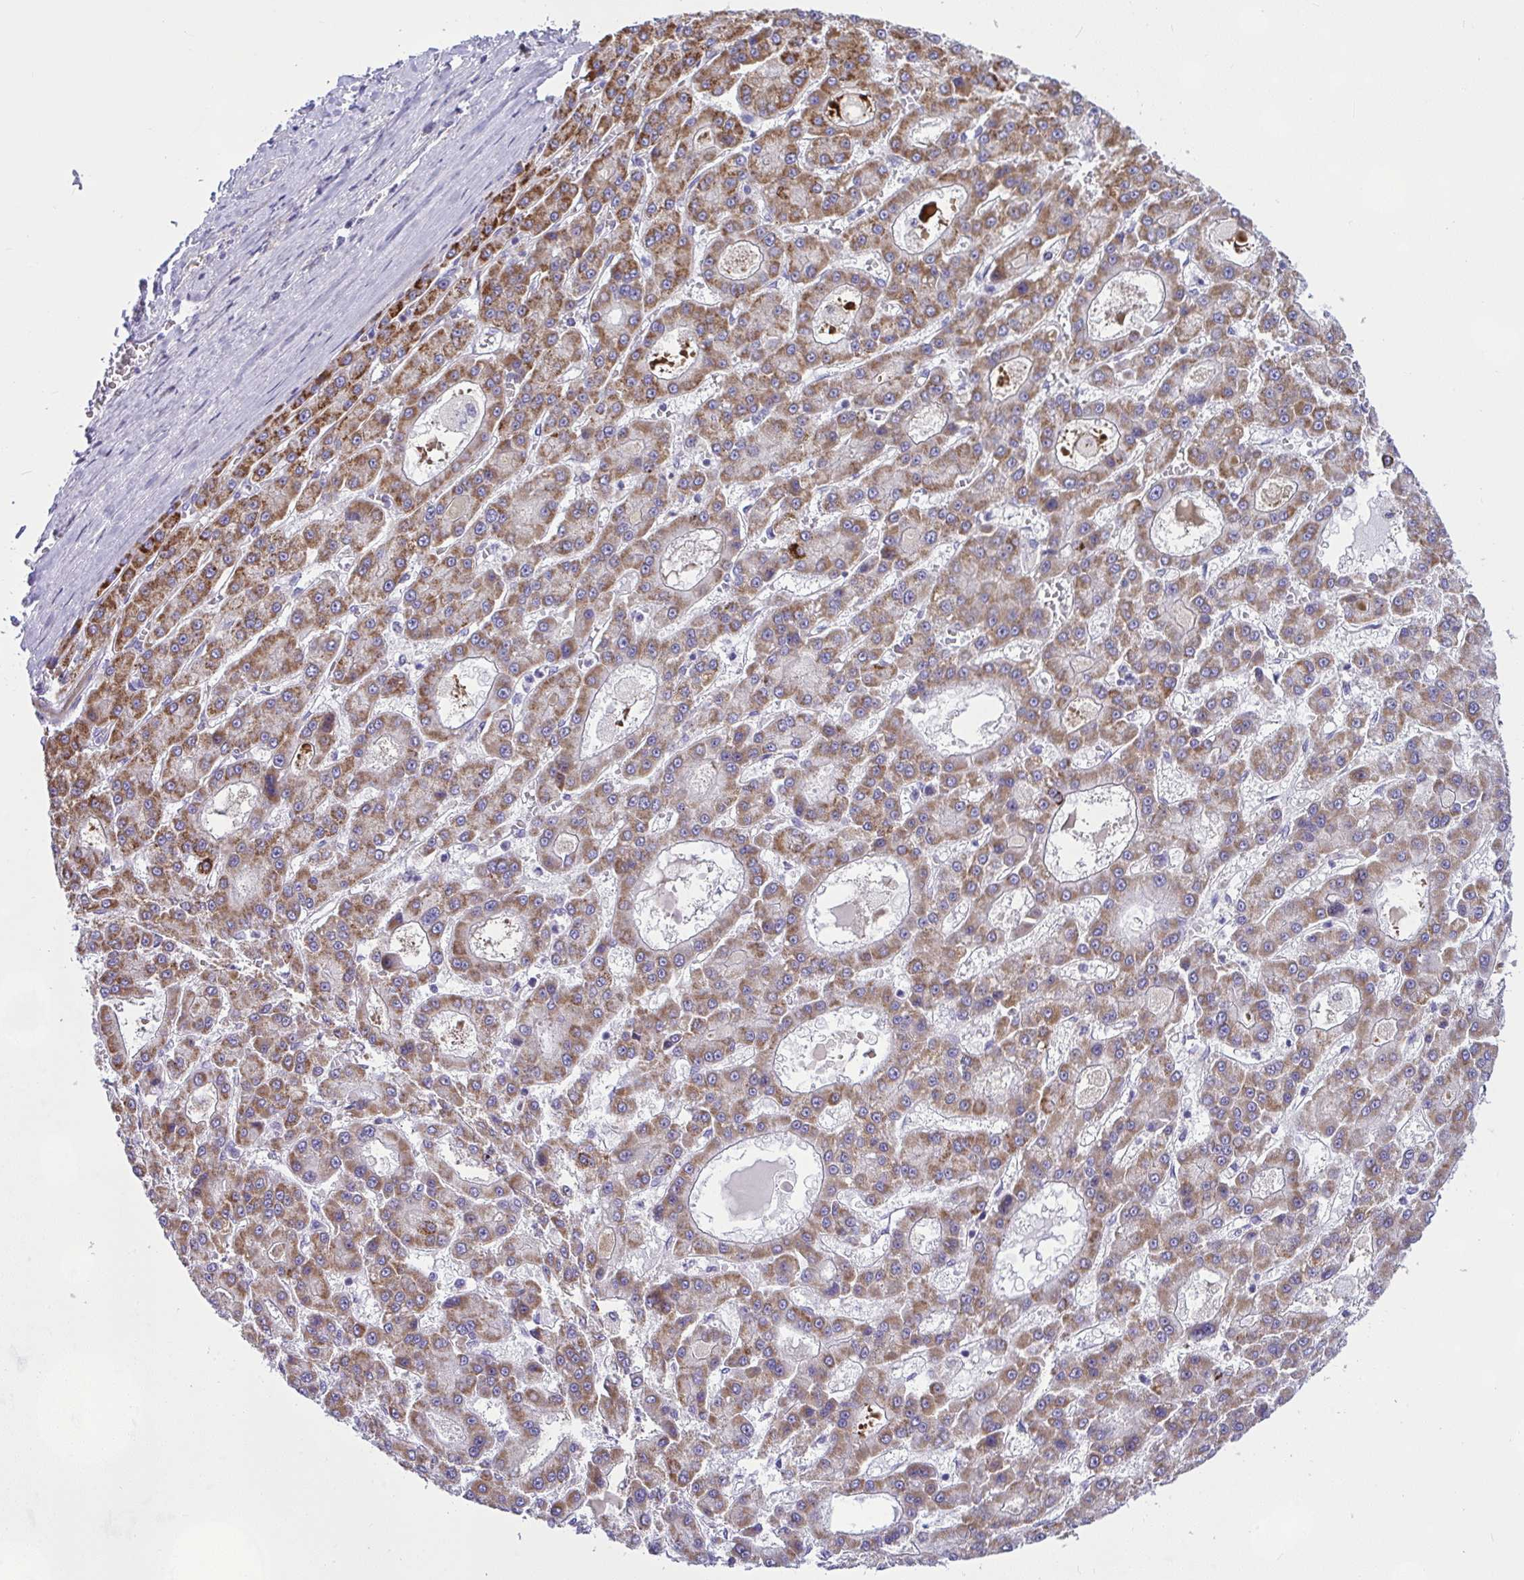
{"staining": {"intensity": "moderate", "quantity": ">75%", "location": "cytoplasmic/membranous"}, "tissue": "liver cancer", "cell_type": "Tumor cells", "image_type": "cancer", "snomed": [{"axis": "morphology", "description": "Carcinoma, Hepatocellular, NOS"}, {"axis": "topography", "description": "Liver"}], "caption": "Hepatocellular carcinoma (liver) stained for a protein (brown) exhibits moderate cytoplasmic/membranous positive staining in approximately >75% of tumor cells.", "gene": "CEP63", "patient": {"sex": "male", "age": 70}}